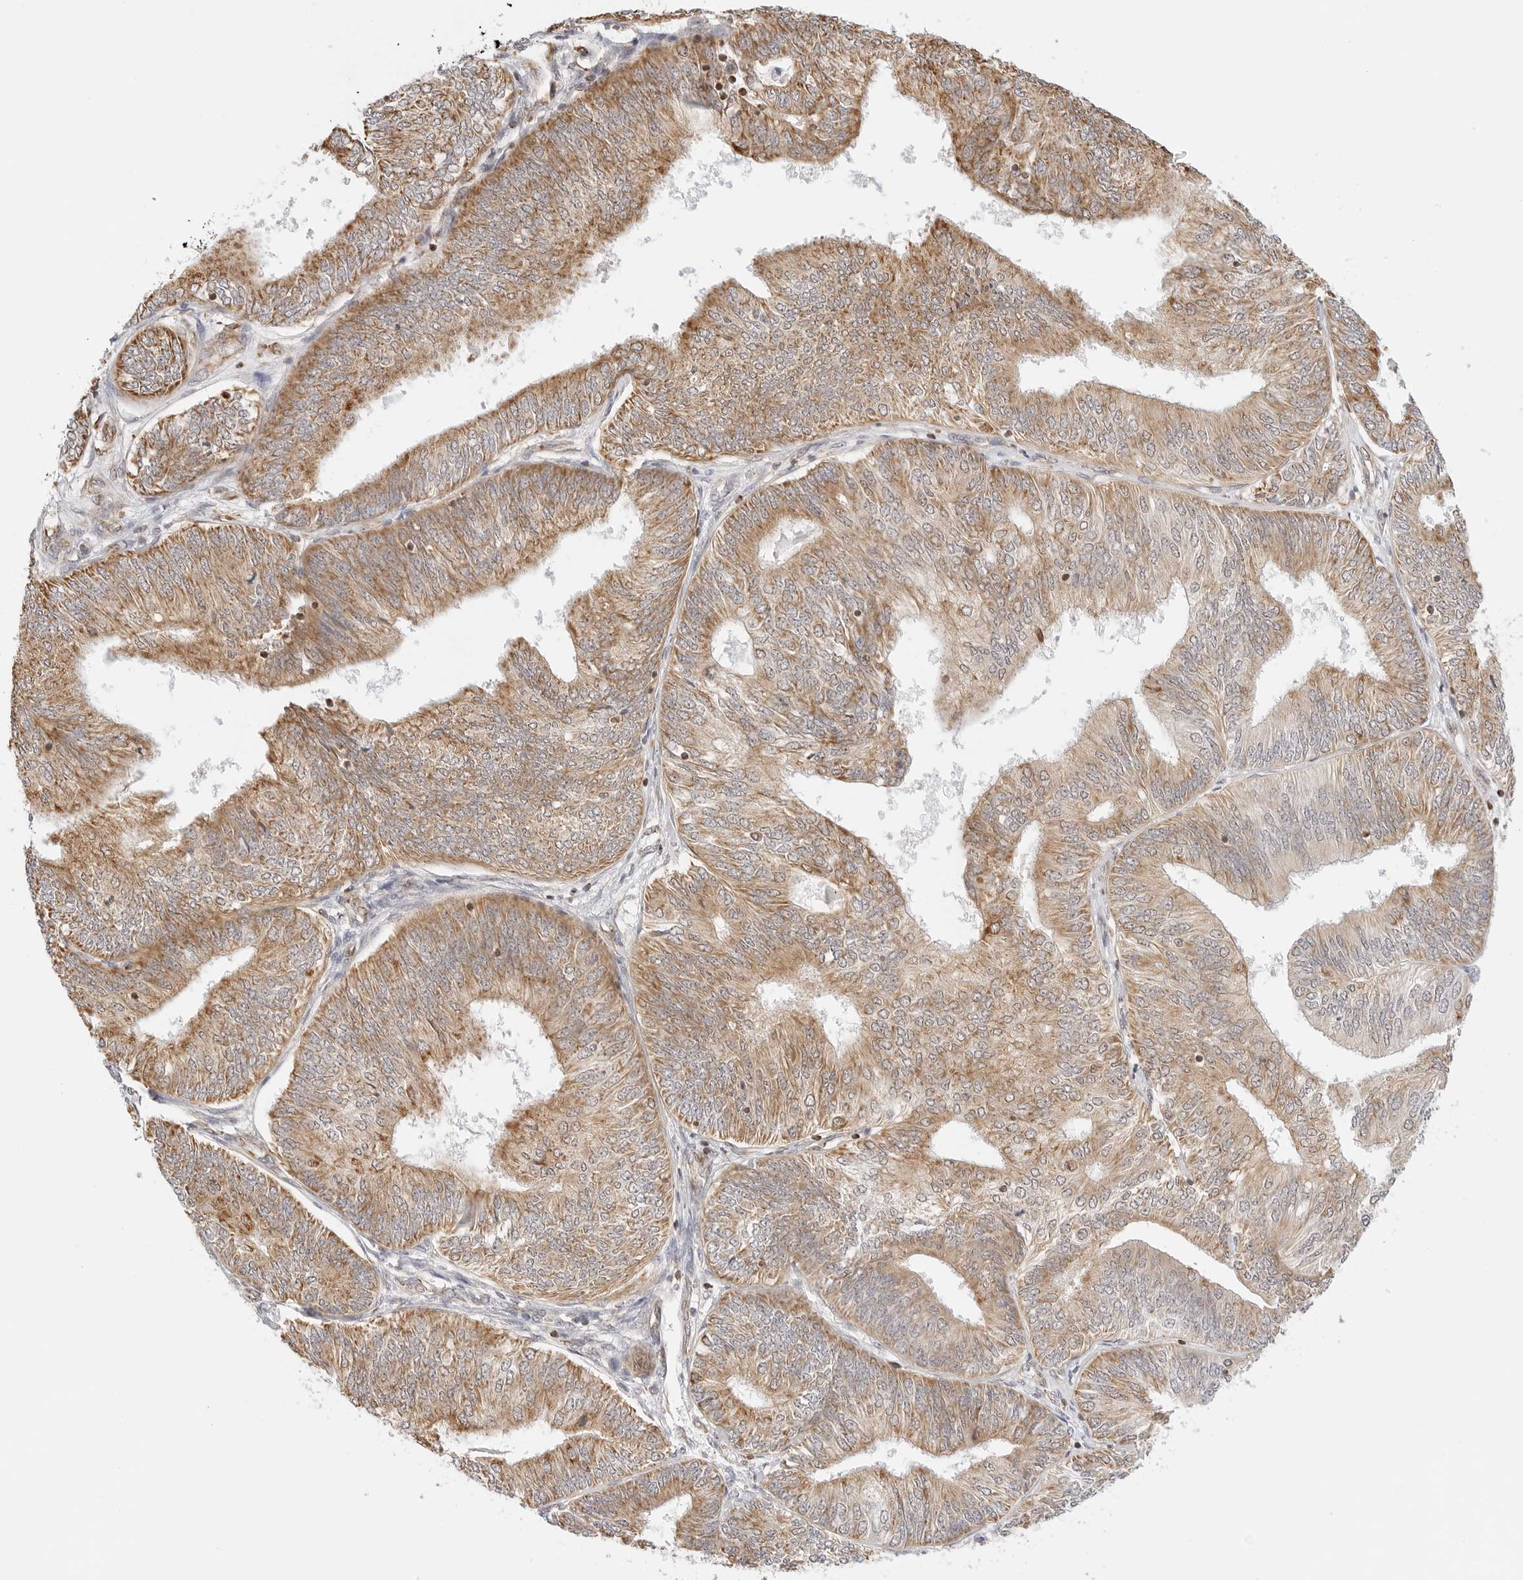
{"staining": {"intensity": "moderate", "quantity": ">75%", "location": "cytoplasmic/membranous"}, "tissue": "endometrial cancer", "cell_type": "Tumor cells", "image_type": "cancer", "snomed": [{"axis": "morphology", "description": "Adenocarcinoma, NOS"}, {"axis": "topography", "description": "Endometrium"}], "caption": "Tumor cells reveal moderate cytoplasmic/membranous expression in approximately >75% of cells in endometrial adenocarcinoma.", "gene": "GORAB", "patient": {"sex": "female", "age": 58}}